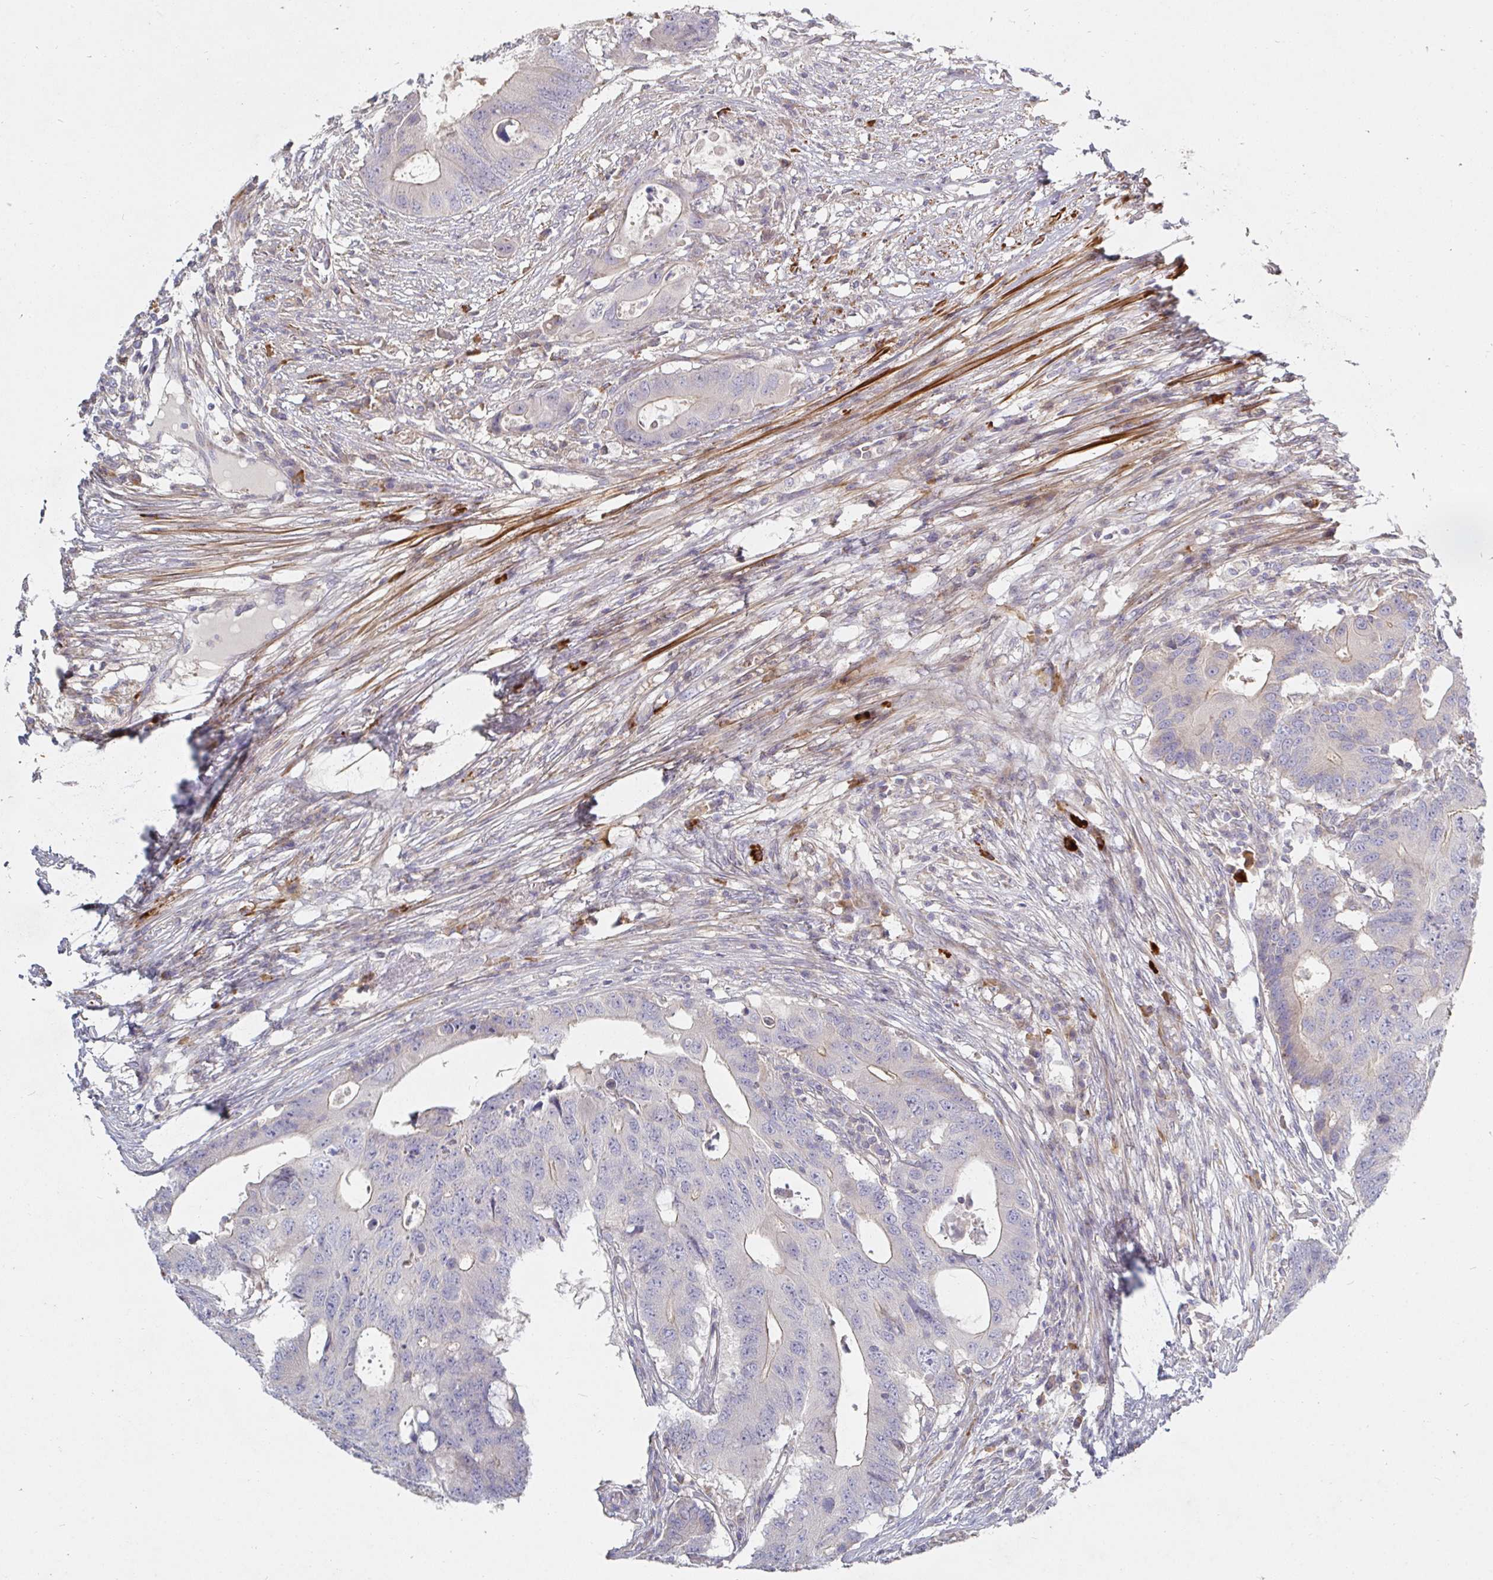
{"staining": {"intensity": "weak", "quantity": "<25%", "location": "cytoplasmic/membranous"}, "tissue": "colorectal cancer", "cell_type": "Tumor cells", "image_type": "cancer", "snomed": [{"axis": "morphology", "description": "Adenocarcinoma, NOS"}, {"axis": "topography", "description": "Colon"}], "caption": "The IHC image has no significant expression in tumor cells of colorectal adenocarcinoma tissue. (Stains: DAB (3,3'-diaminobenzidine) immunohistochemistry with hematoxylin counter stain, Microscopy: brightfield microscopy at high magnification).", "gene": "SSH2", "patient": {"sex": "male", "age": 71}}